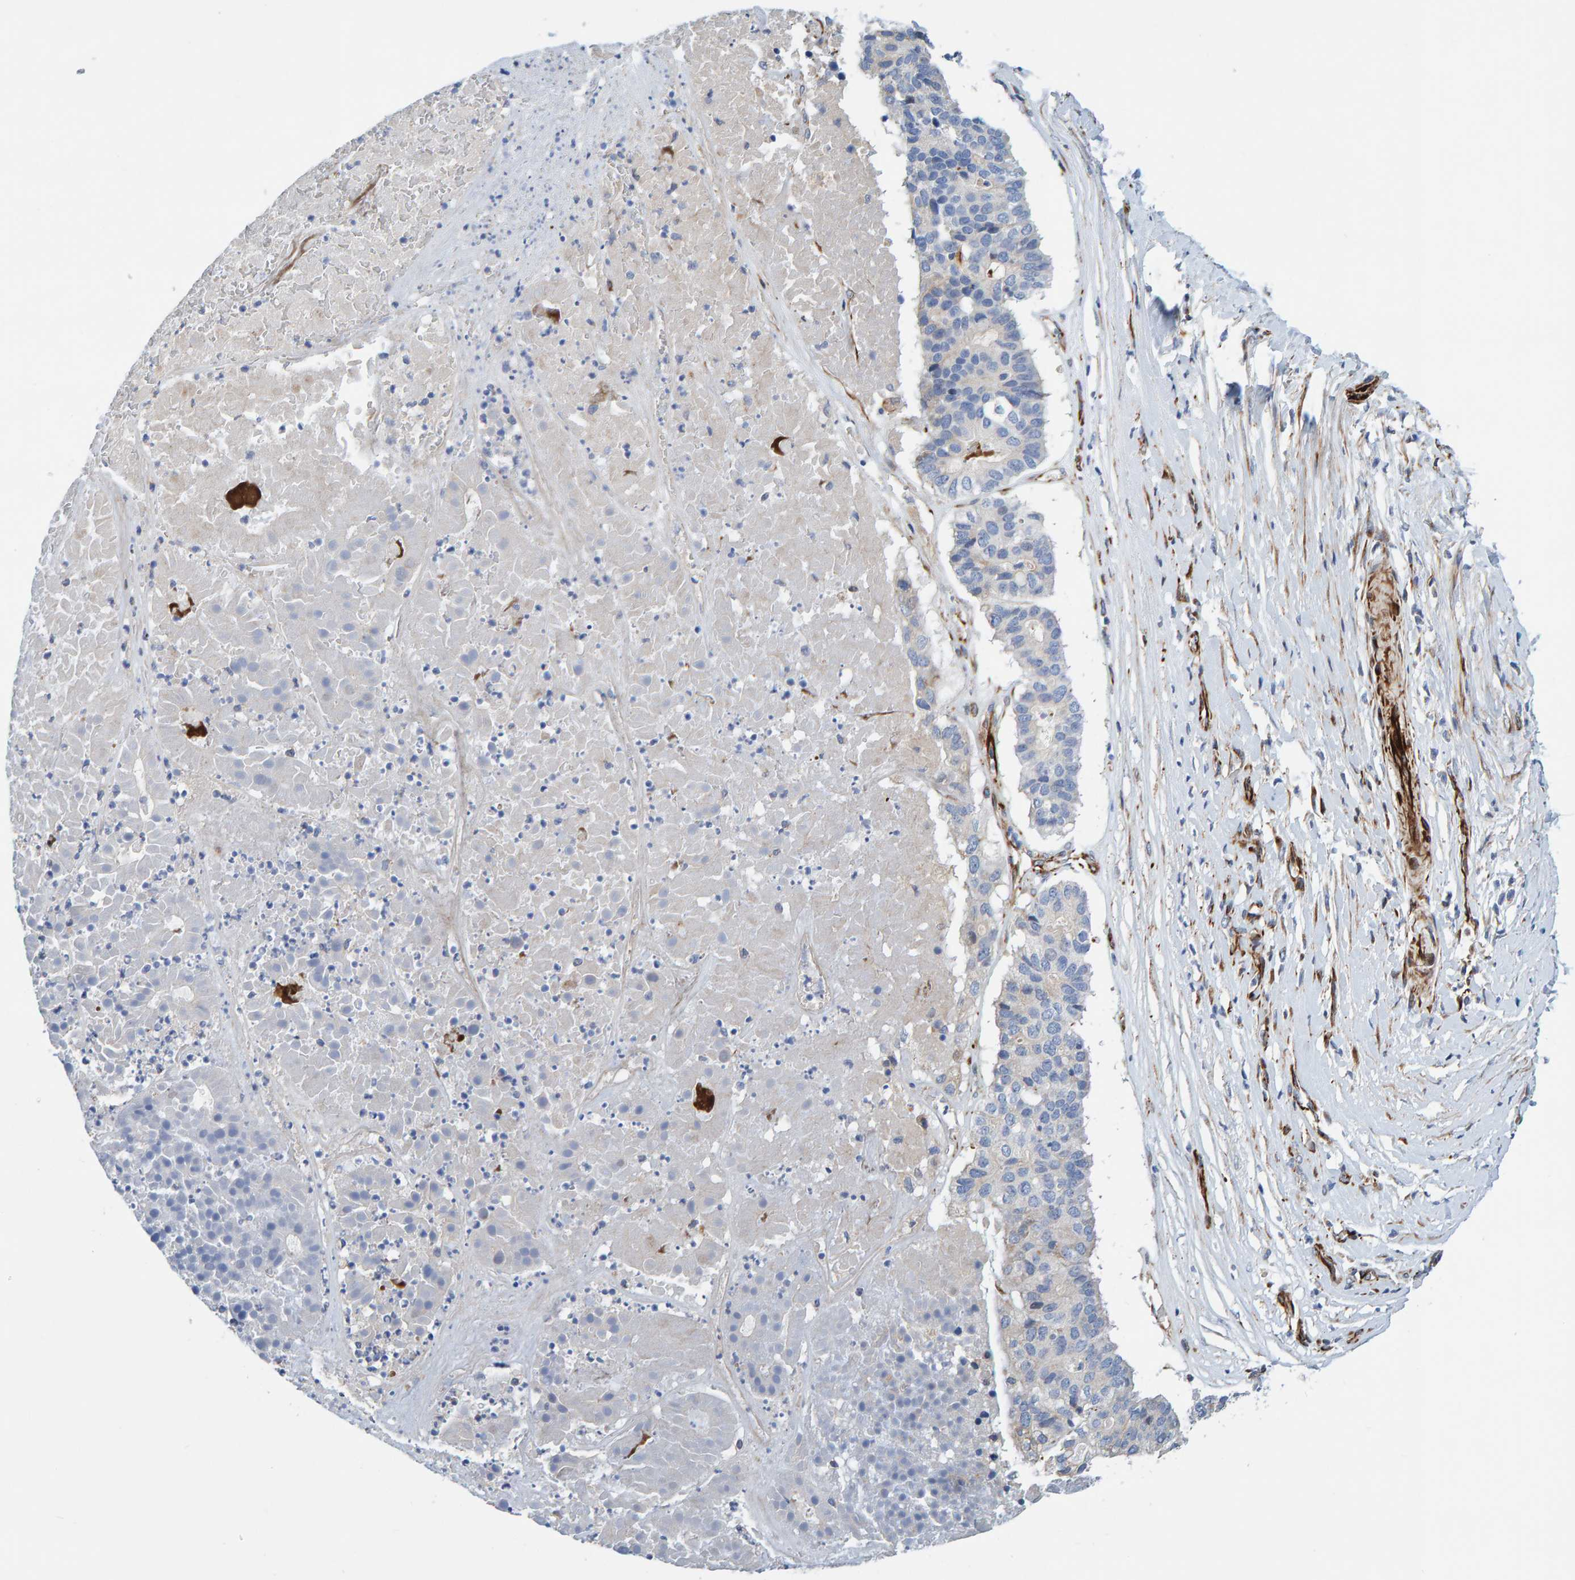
{"staining": {"intensity": "negative", "quantity": "none", "location": "none"}, "tissue": "pancreatic cancer", "cell_type": "Tumor cells", "image_type": "cancer", "snomed": [{"axis": "morphology", "description": "Adenocarcinoma, NOS"}, {"axis": "topography", "description": "Pancreas"}], "caption": "This histopathology image is of pancreatic cancer stained with immunohistochemistry (IHC) to label a protein in brown with the nuclei are counter-stained blue. There is no expression in tumor cells.", "gene": "POLG2", "patient": {"sex": "male", "age": 50}}